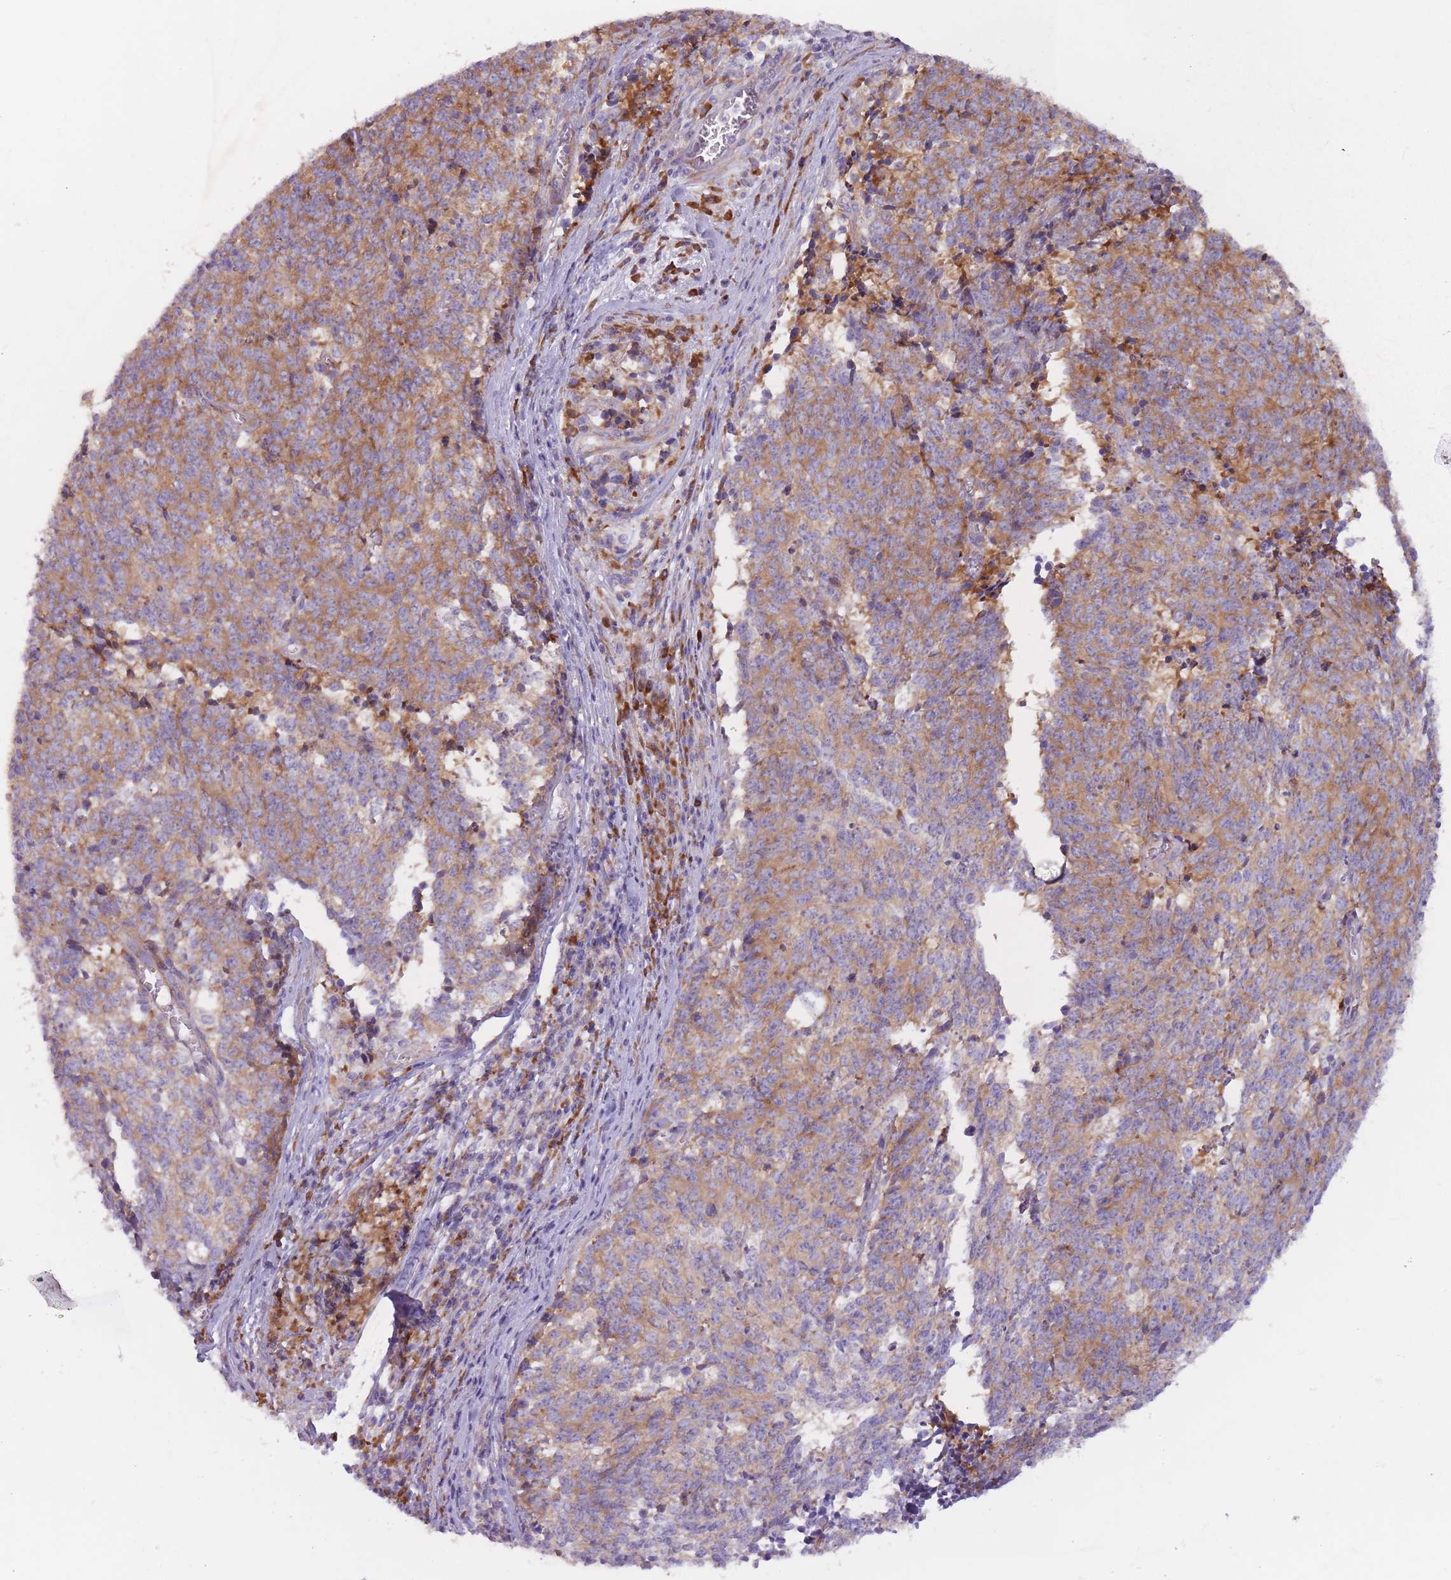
{"staining": {"intensity": "moderate", "quantity": ">75%", "location": "cytoplasmic/membranous"}, "tissue": "cervical cancer", "cell_type": "Tumor cells", "image_type": "cancer", "snomed": [{"axis": "morphology", "description": "Squamous cell carcinoma, NOS"}, {"axis": "topography", "description": "Cervix"}], "caption": "Immunohistochemical staining of squamous cell carcinoma (cervical) shows medium levels of moderate cytoplasmic/membranous protein expression in about >75% of tumor cells.", "gene": "RPL18", "patient": {"sex": "female", "age": 29}}